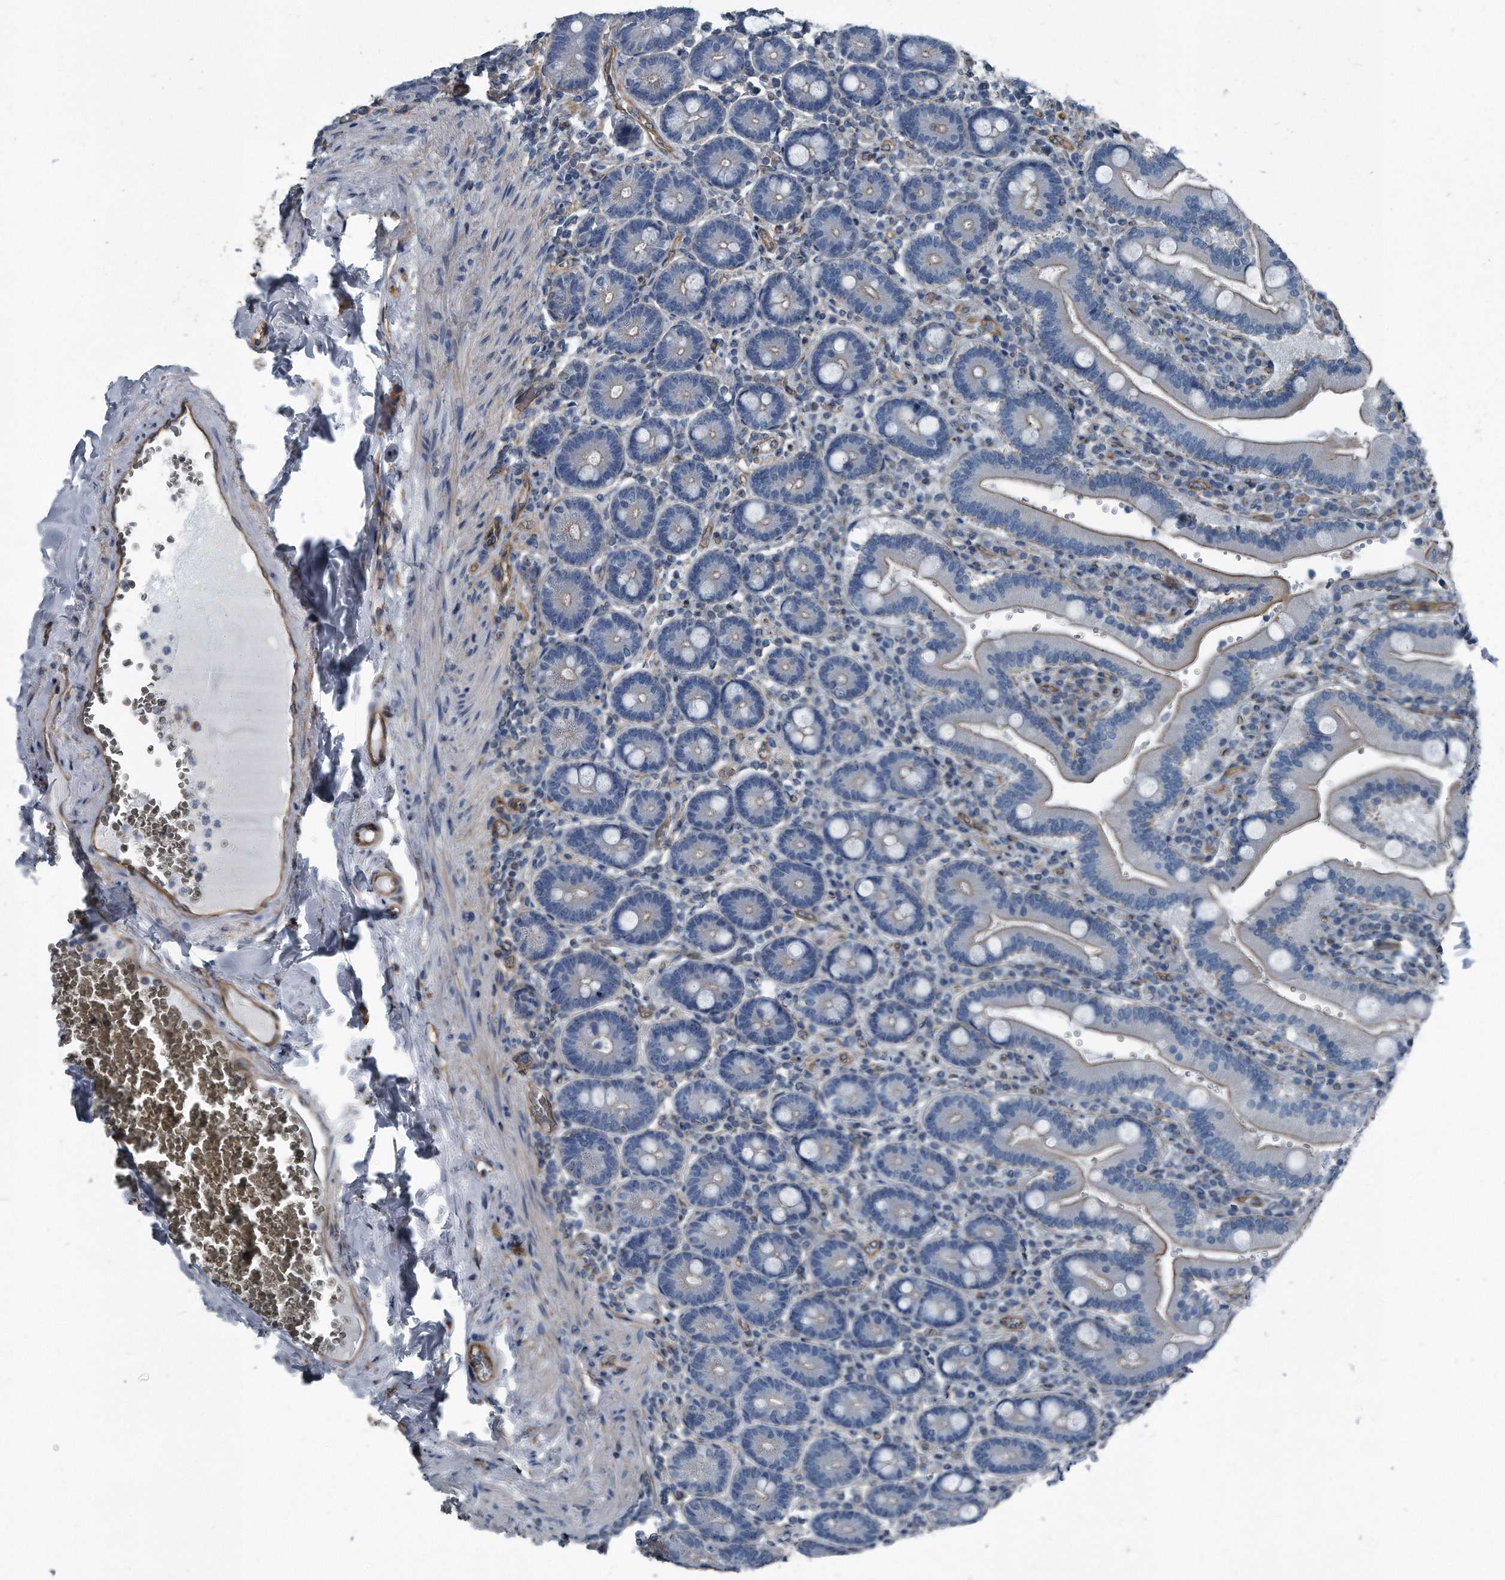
{"staining": {"intensity": "moderate", "quantity": "25%-75%", "location": "cytoplasmic/membranous"}, "tissue": "duodenum", "cell_type": "Glandular cells", "image_type": "normal", "snomed": [{"axis": "morphology", "description": "Normal tissue, NOS"}, {"axis": "topography", "description": "Duodenum"}], "caption": "Protein staining of benign duodenum shows moderate cytoplasmic/membranous expression in approximately 25%-75% of glandular cells.", "gene": "PLEC", "patient": {"sex": "female", "age": 62}}